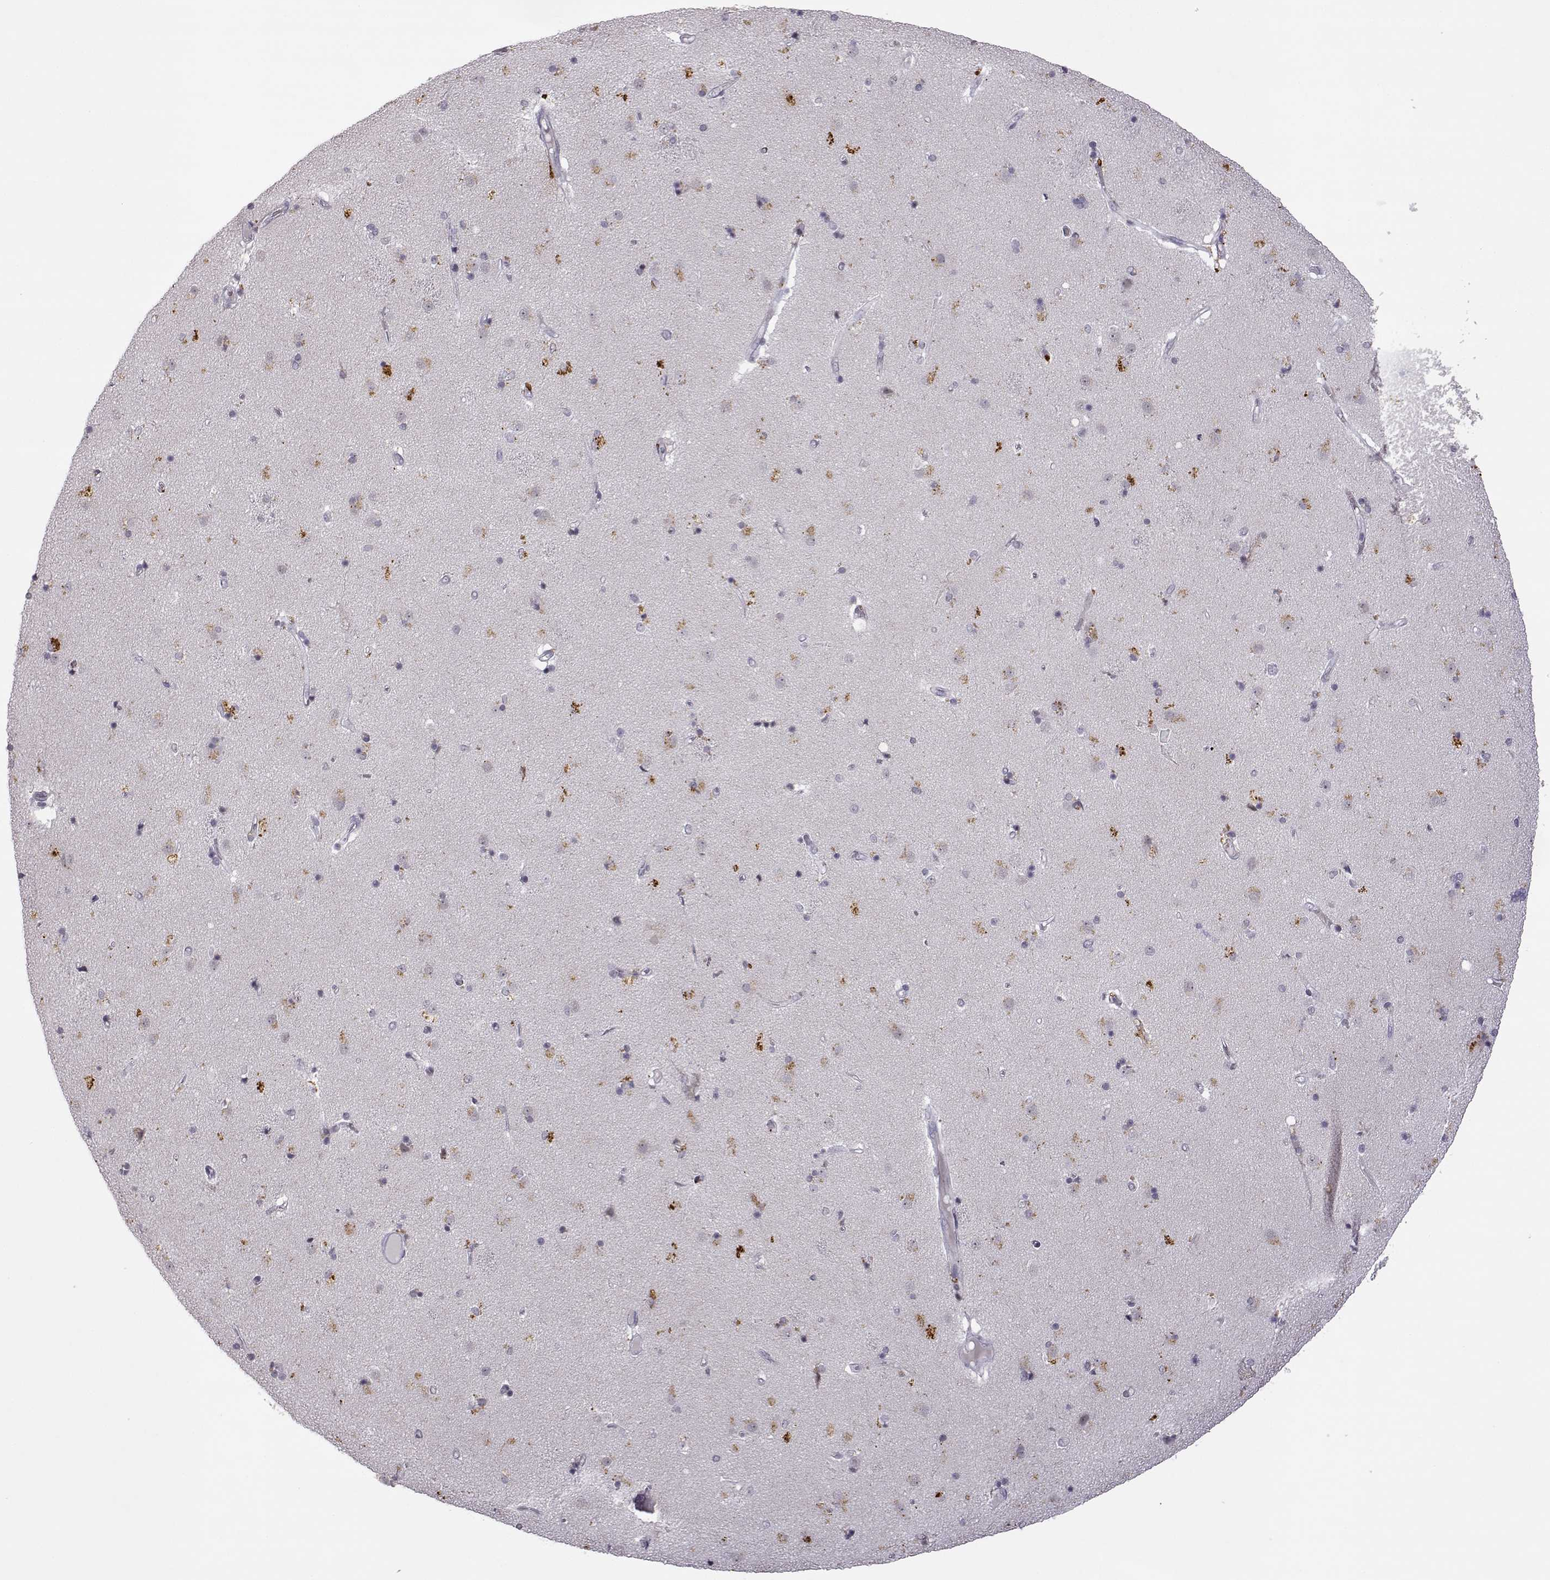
{"staining": {"intensity": "negative", "quantity": "none", "location": "none"}, "tissue": "caudate", "cell_type": "Glial cells", "image_type": "normal", "snomed": [{"axis": "morphology", "description": "Normal tissue, NOS"}, {"axis": "topography", "description": "Lateral ventricle wall"}], "caption": "A high-resolution image shows IHC staining of unremarkable caudate, which exhibits no significant positivity in glial cells.", "gene": "VGF", "patient": {"sex": "female", "age": 71}}